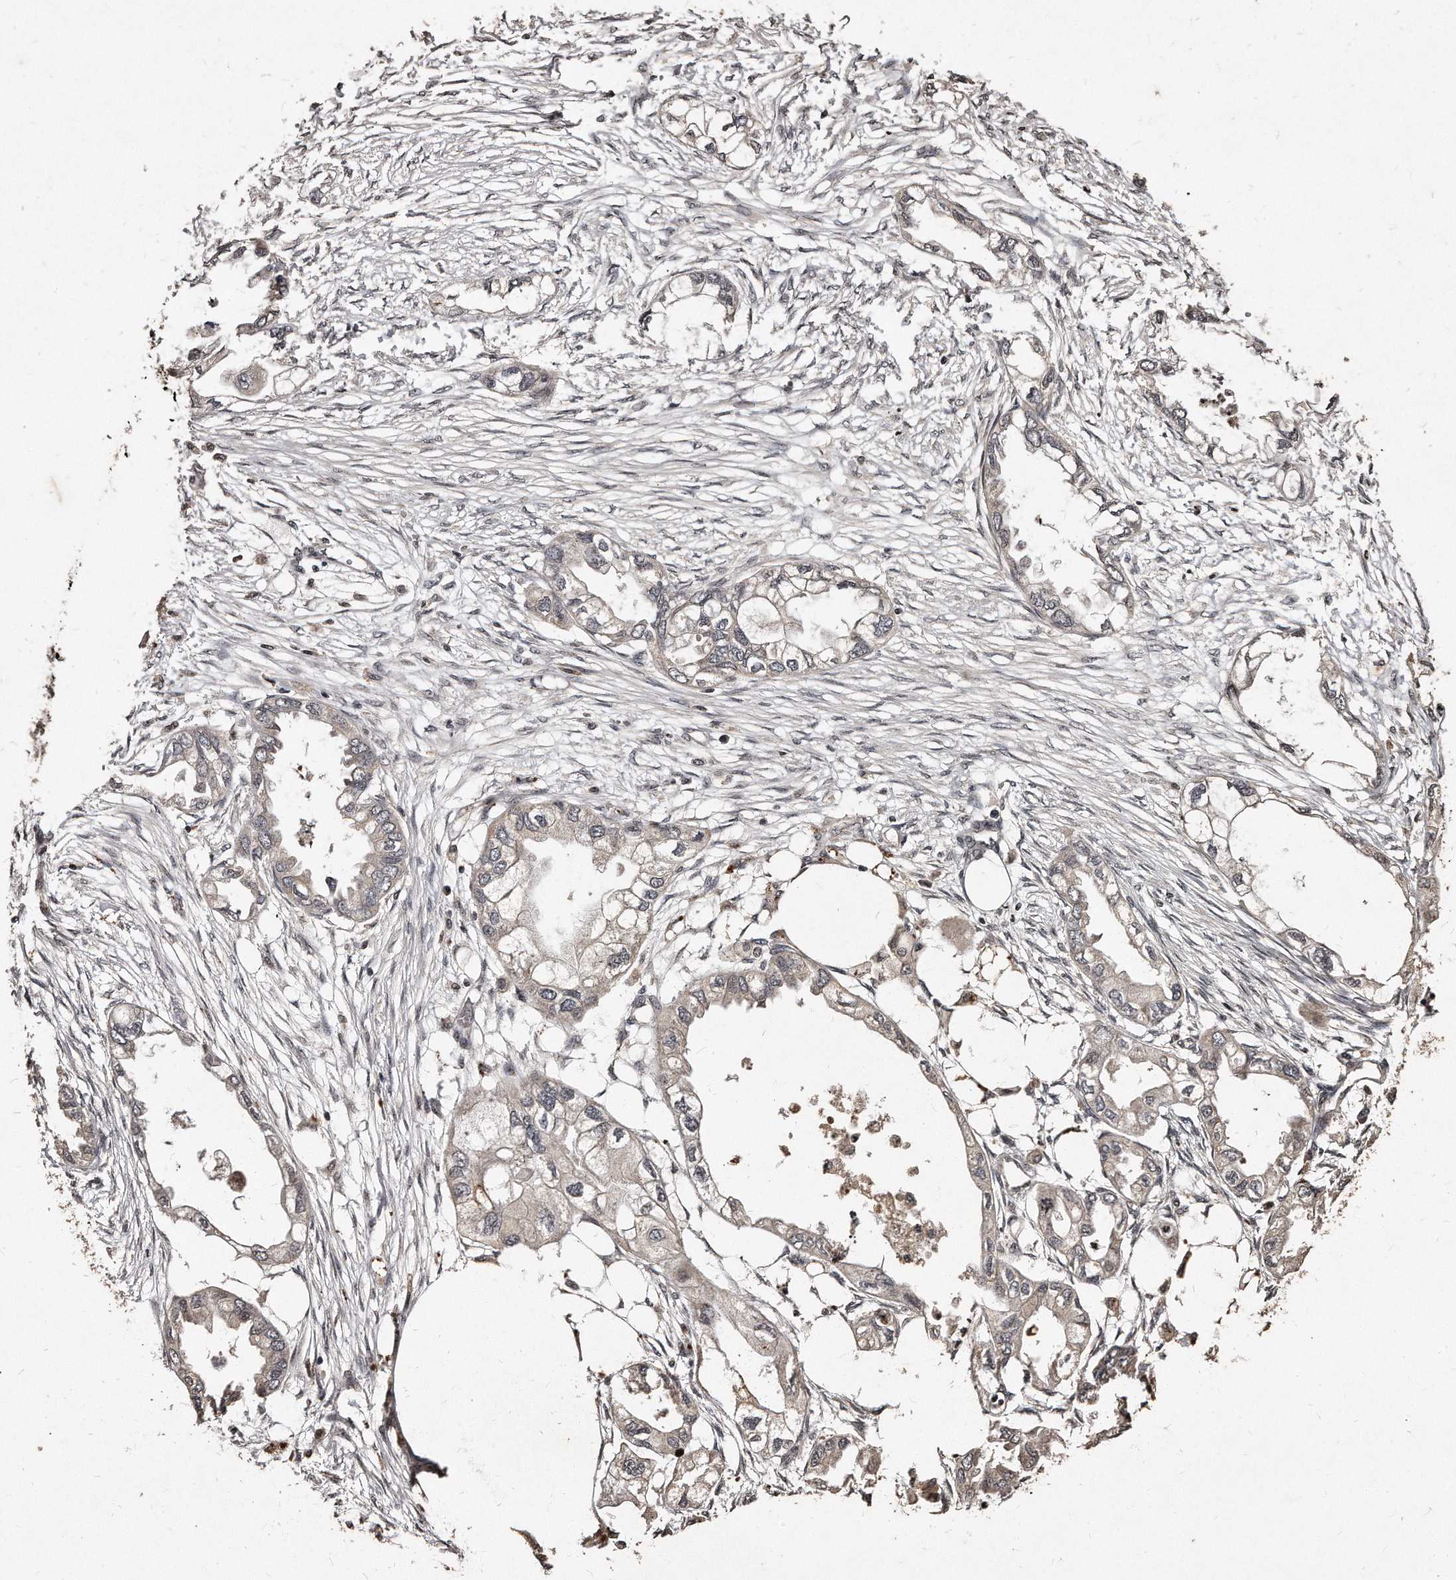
{"staining": {"intensity": "weak", "quantity": "<25%", "location": "cytoplasmic/membranous"}, "tissue": "endometrial cancer", "cell_type": "Tumor cells", "image_type": "cancer", "snomed": [{"axis": "morphology", "description": "Adenocarcinoma, NOS"}, {"axis": "morphology", "description": "Adenocarcinoma, metastatic, NOS"}, {"axis": "topography", "description": "Adipose tissue"}, {"axis": "topography", "description": "Endometrium"}], "caption": "A high-resolution histopathology image shows immunohistochemistry staining of endometrial metastatic adenocarcinoma, which demonstrates no significant positivity in tumor cells.", "gene": "TSHR", "patient": {"sex": "female", "age": 67}}